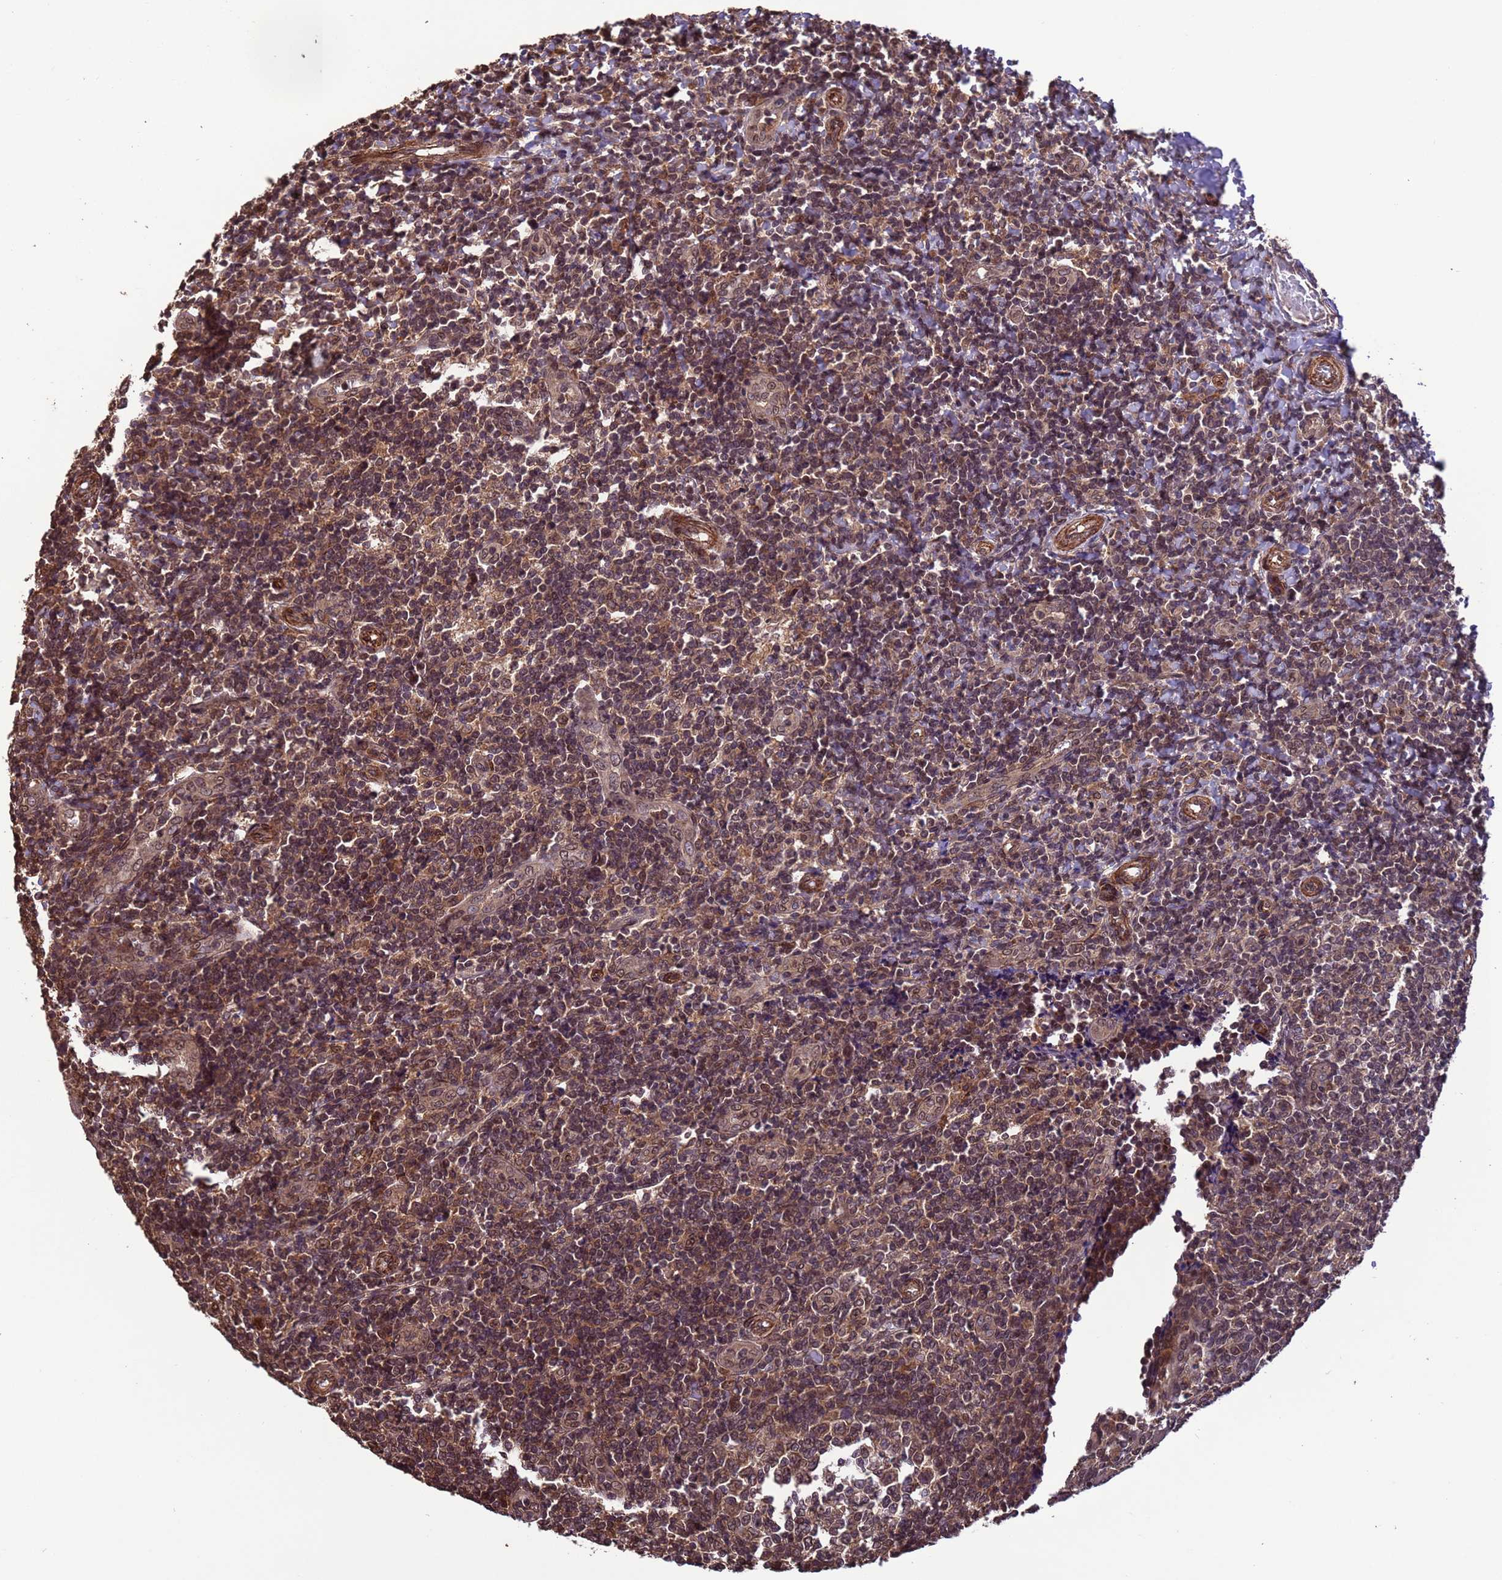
{"staining": {"intensity": "moderate", "quantity": ">75%", "location": "cytoplasmic/membranous,nuclear"}, "tissue": "tonsil", "cell_type": "Germinal center cells", "image_type": "normal", "snomed": [{"axis": "morphology", "description": "Normal tissue, NOS"}, {"axis": "topography", "description": "Tonsil"}], "caption": "The micrograph shows immunohistochemical staining of benign tonsil. There is moderate cytoplasmic/membranous,nuclear positivity is identified in about >75% of germinal center cells.", "gene": "VSTM4", "patient": {"sex": "female", "age": 19}}